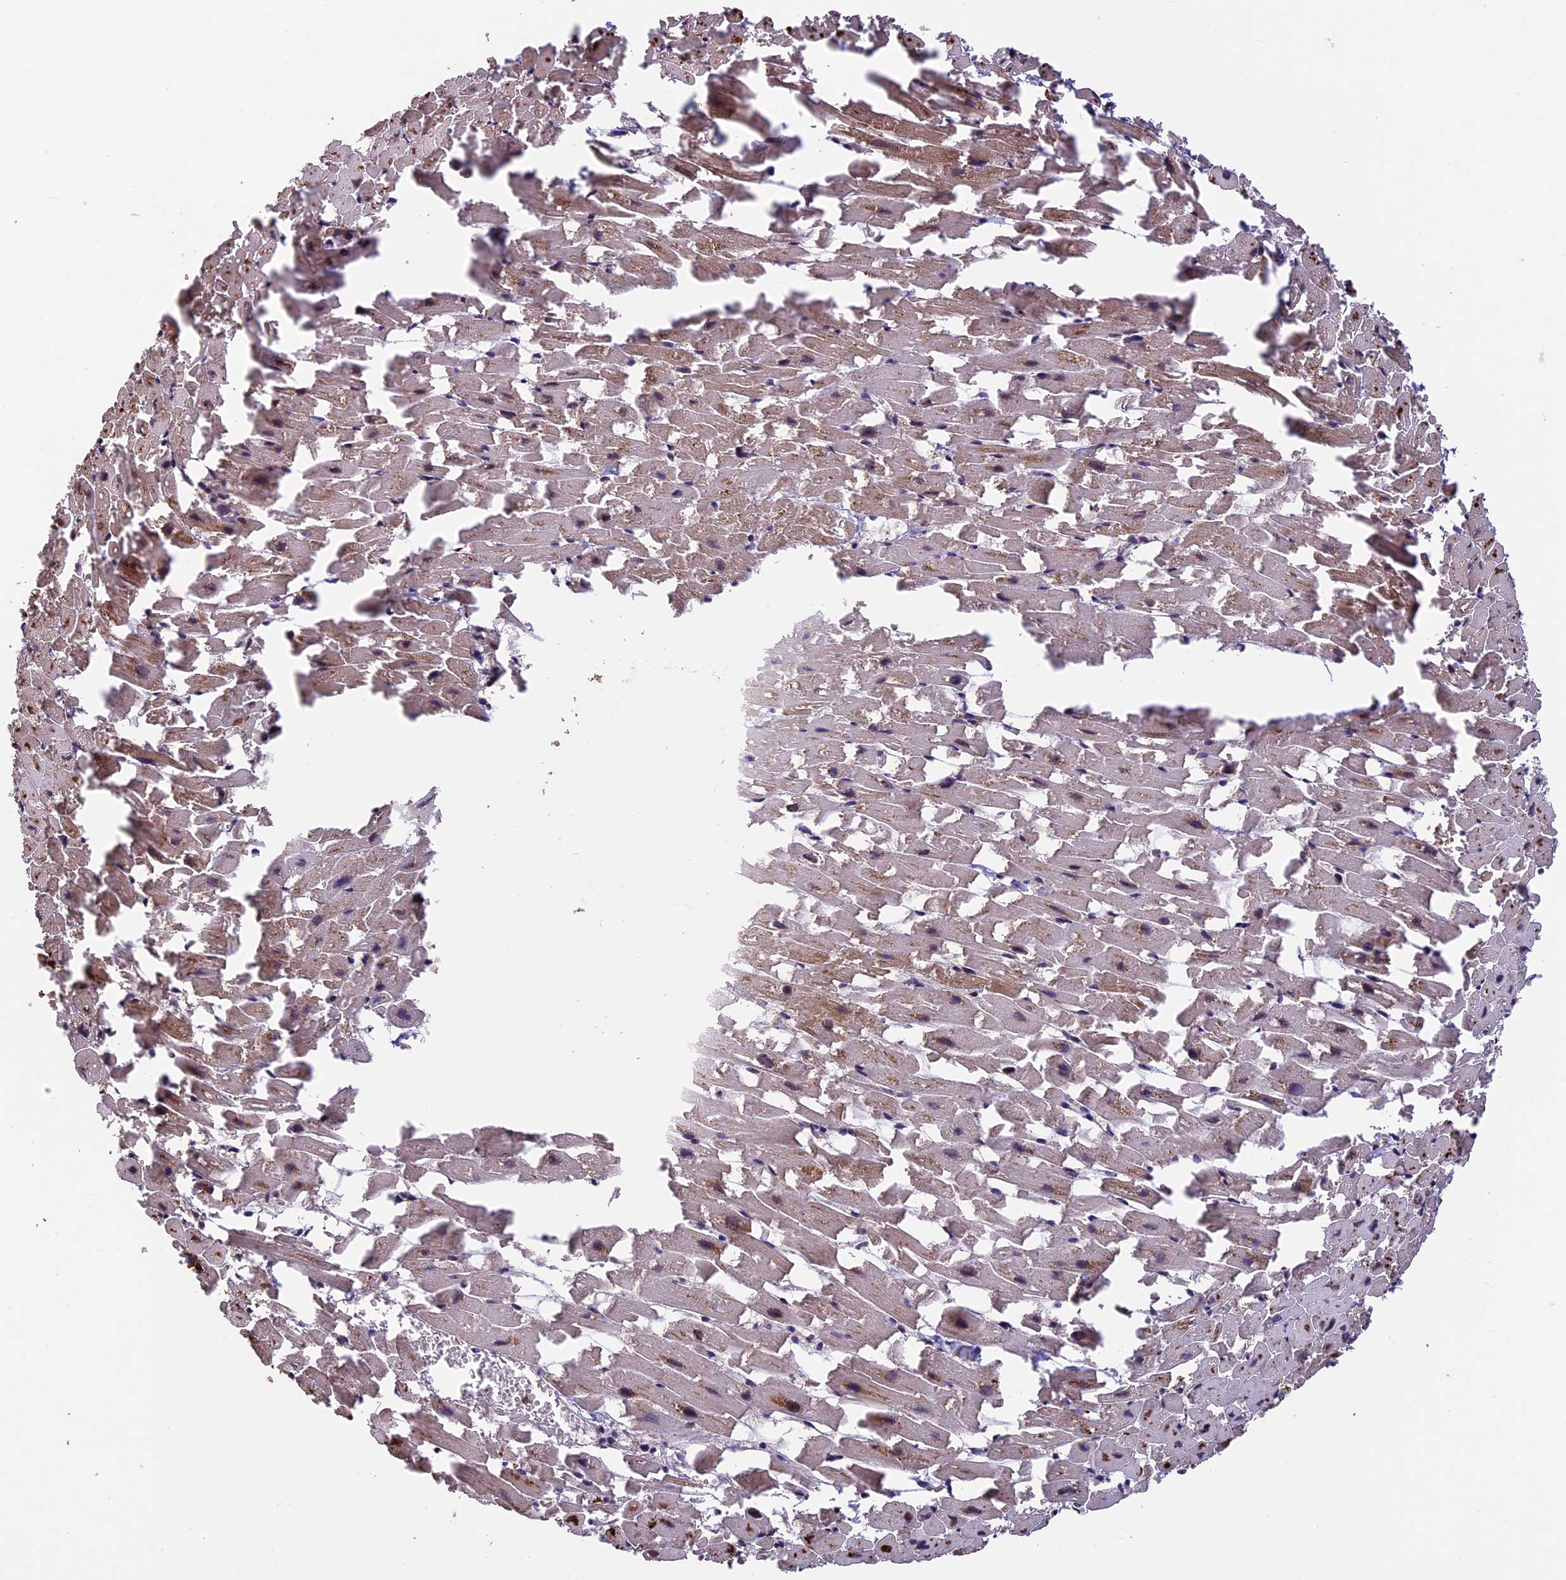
{"staining": {"intensity": "moderate", "quantity": ">75%", "location": "cytoplasmic/membranous"}, "tissue": "heart muscle", "cell_type": "Cardiomyocytes", "image_type": "normal", "snomed": [{"axis": "morphology", "description": "Normal tissue, NOS"}, {"axis": "topography", "description": "Heart"}], "caption": "An immunohistochemistry (IHC) photomicrograph of benign tissue is shown. Protein staining in brown shows moderate cytoplasmic/membranous positivity in heart muscle within cardiomyocytes. The protein is stained brown, and the nuclei are stained in blue (DAB (3,3'-diaminobenzidine) IHC with brightfield microscopy, high magnification).", "gene": "PKD2L2", "patient": {"sex": "female", "age": 64}}